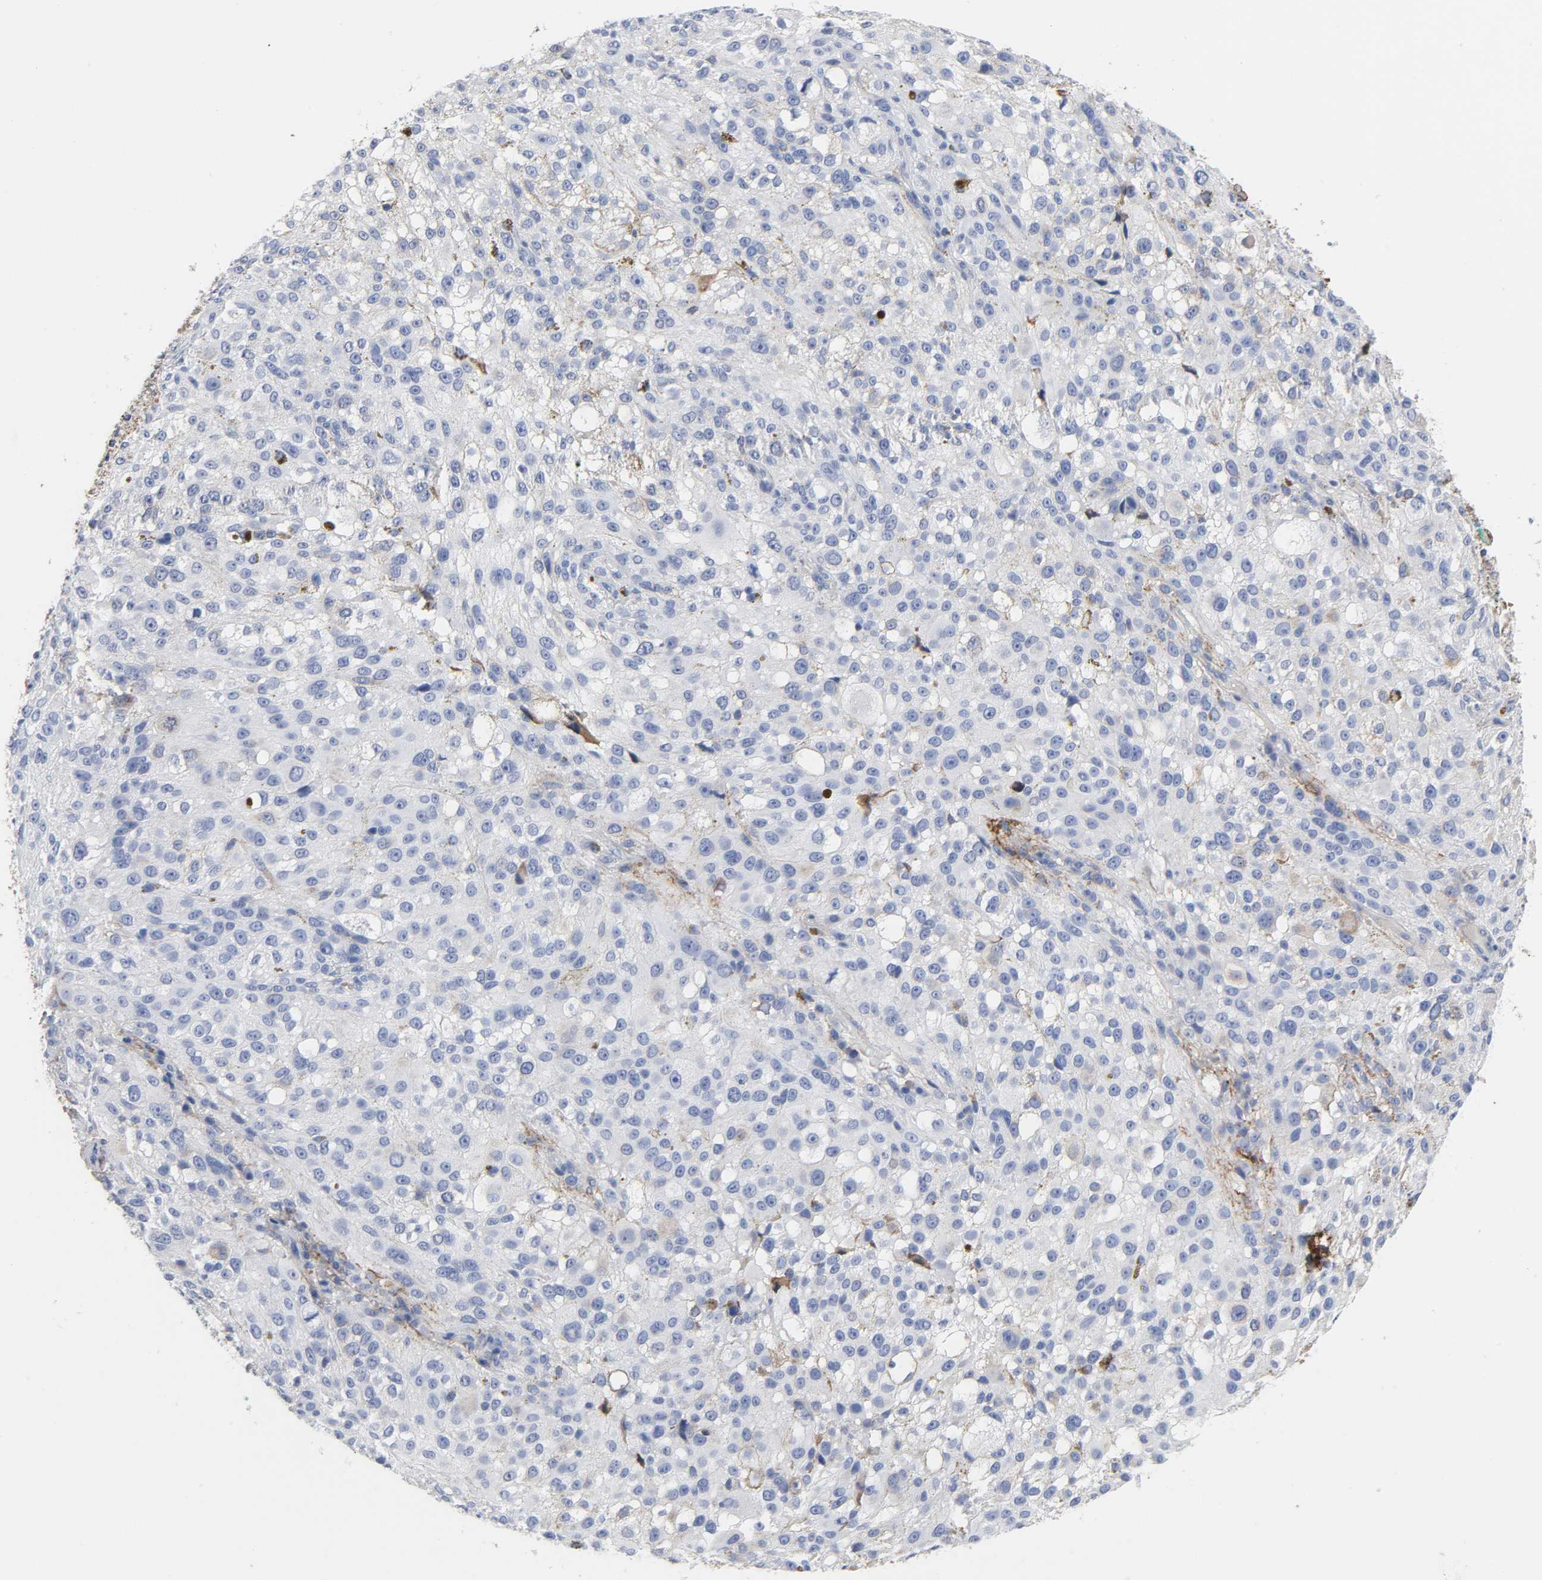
{"staining": {"intensity": "negative", "quantity": "none", "location": "none"}, "tissue": "melanoma", "cell_type": "Tumor cells", "image_type": "cancer", "snomed": [{"axis": "morphology", "description": "Necrosis, NOS"}, {"axis": "morphology", "description": "Malignant melanoma, NOS"}, {"axis": "topography", "description": "Skin"}], "caption": "This is an immunohistochemistry (IHC) image of melanoma. There is no expression in tumor cells.", "gene": "FBLN1", "patient": {"sex": "female", "age": 87}}